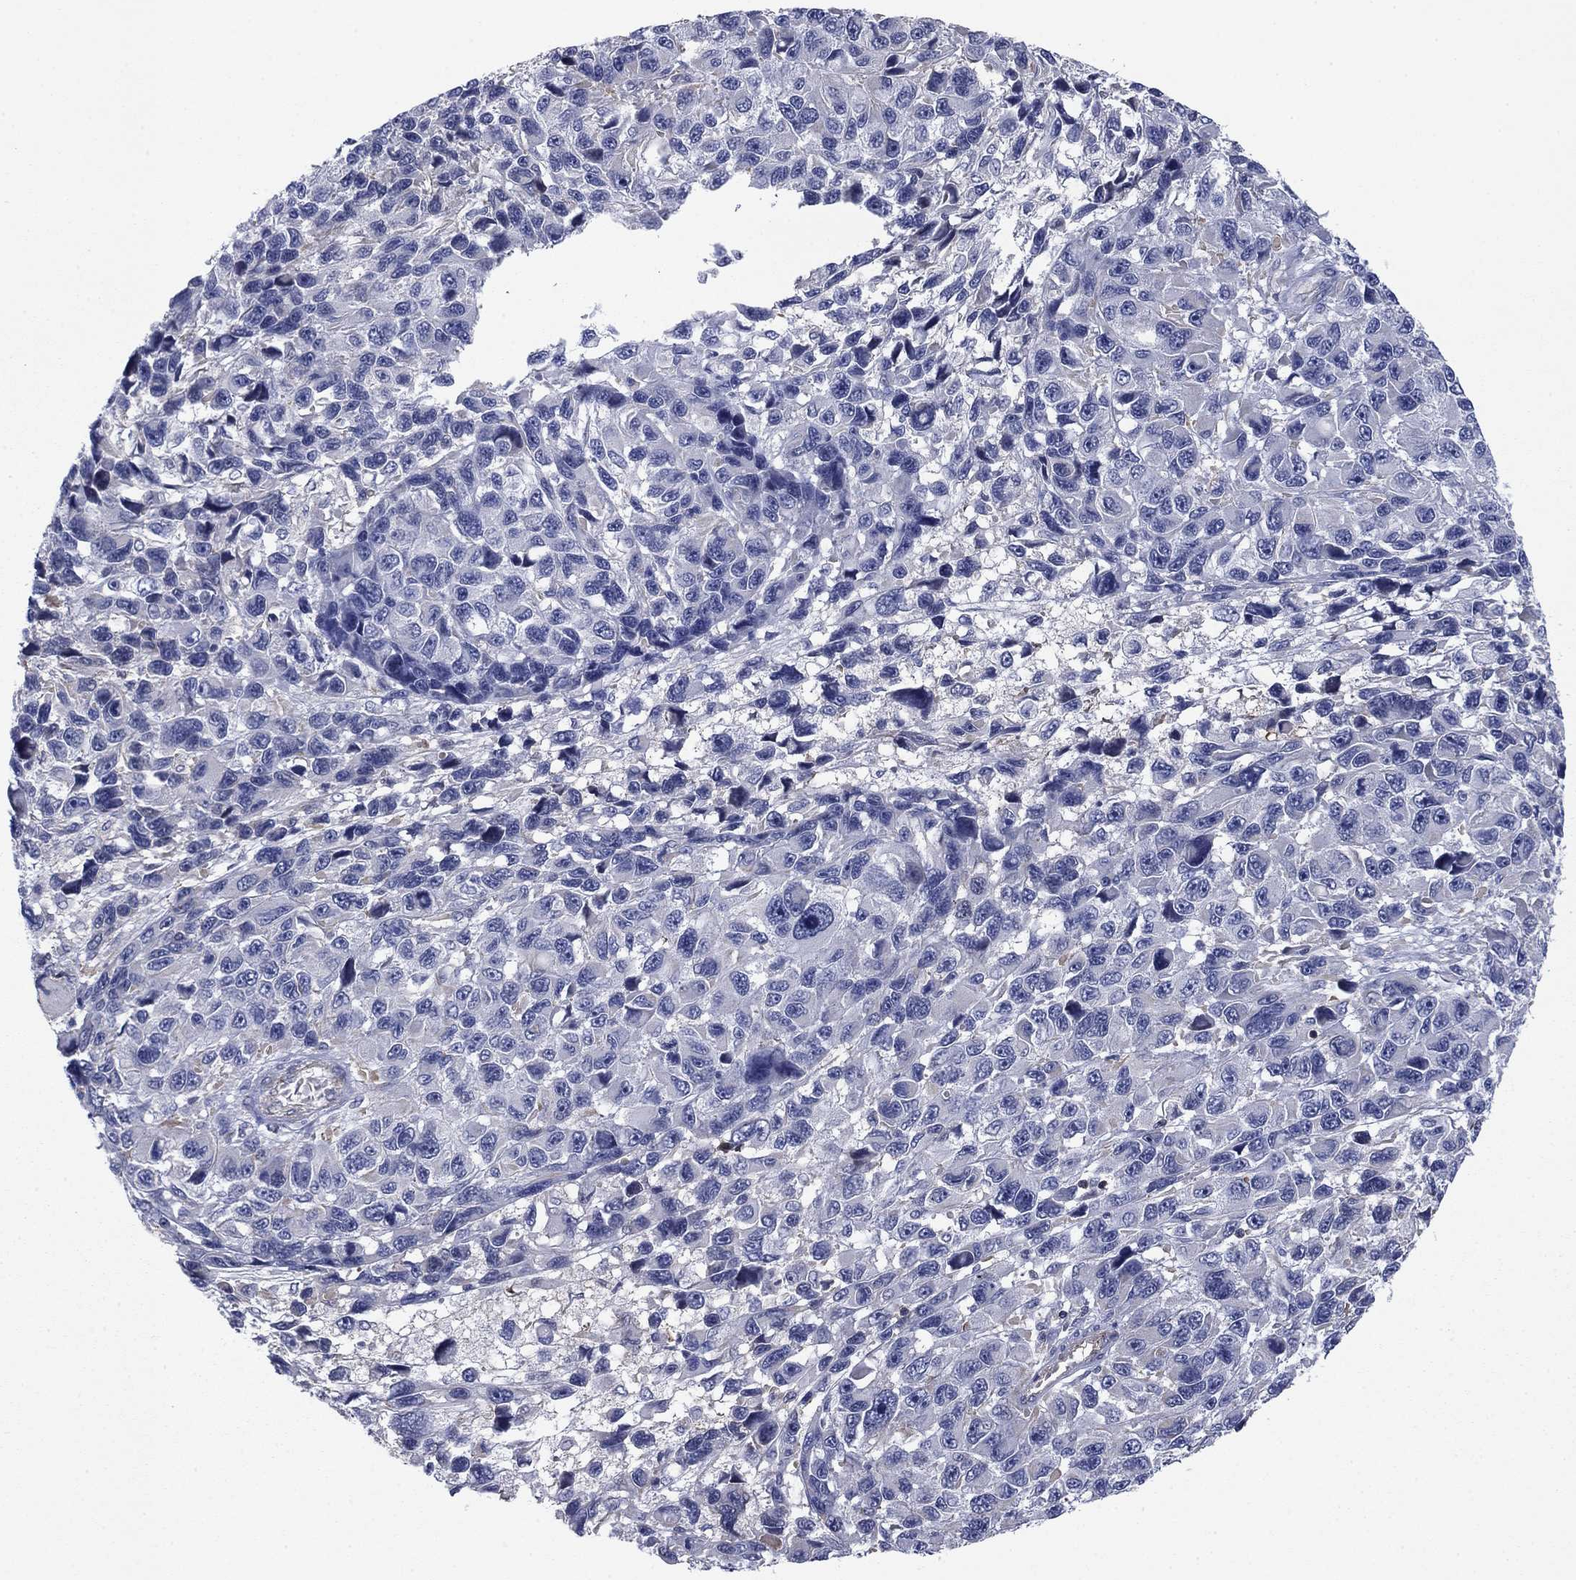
{"staining": {"intensity": "moderate", "quantity": "<25%", "location": "cytoplasmic/membranous"}, "tissue": "melanoma", "cell_type": "Tumor cells", "image_type": "cancer", "snomed": [{"axis": "morphology", "description": "Malignant melanoma, NOS"}, {"axis": "topography", "description": "Skin"}], "caption": "Melanoma stained for a protein (brown) shows moderate cytoplasmic/membranous positive positivity in approximately <25% of tumor cells.", "gene": "PSD4", "patient": {"sex": "male", "age": 53}}